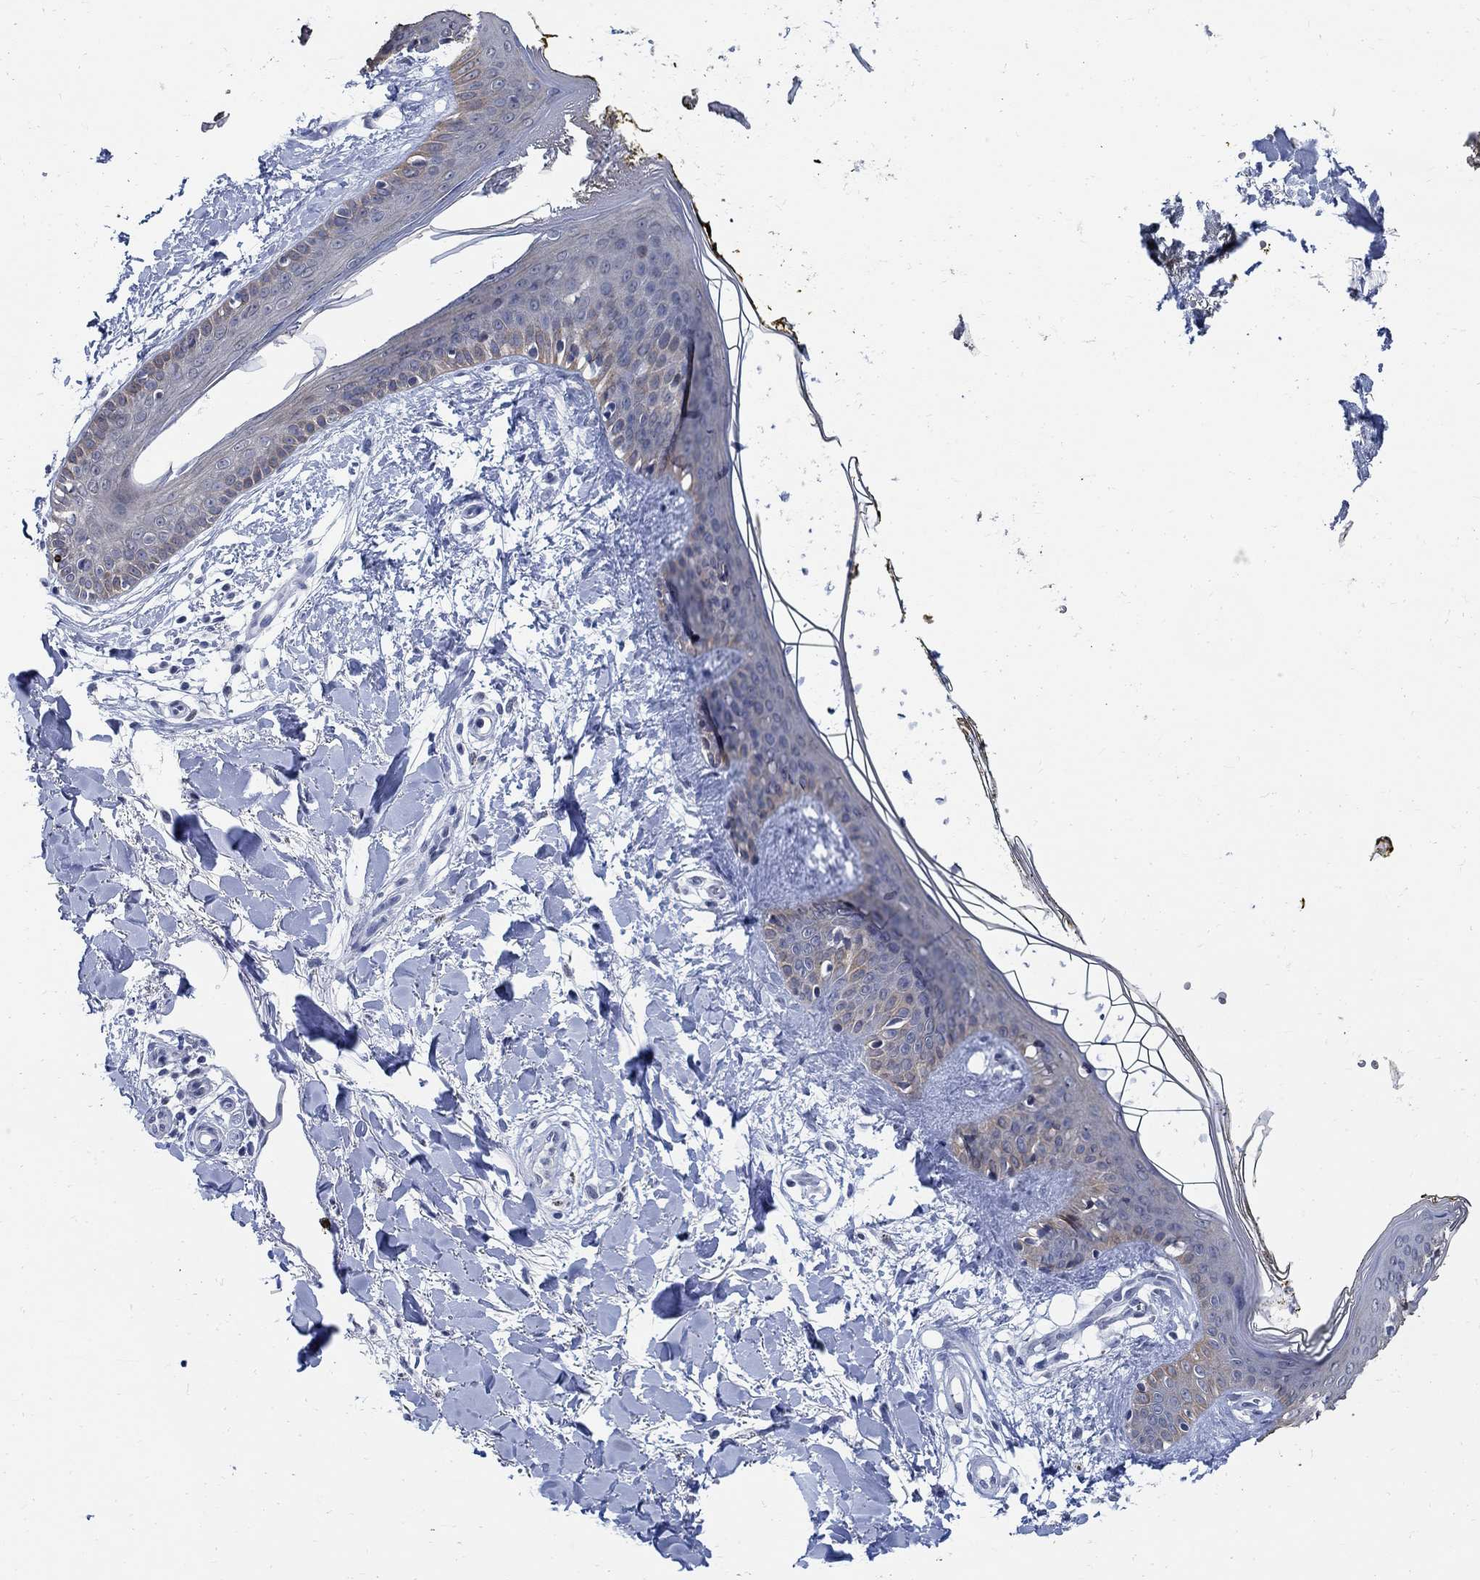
{"staining": {"intensity": "negative", "quantity": "none", "location": "none"}, "tissue": "skin", "cell_type": "Fibroblasts", "image_type": "normal", "snomed": [{"axis": "morphology", "description": "Normal tissue, NOS"}, {"axis": "topography", "description": "Skin"}], "caption": "A high-resolution photomicrograph shows immunohistochemistry staining of normal skin, which demonstrates no significant expression in fibroblasts.", "gene": "DLK1", "patient": {"sex": "female", "age": 34}}